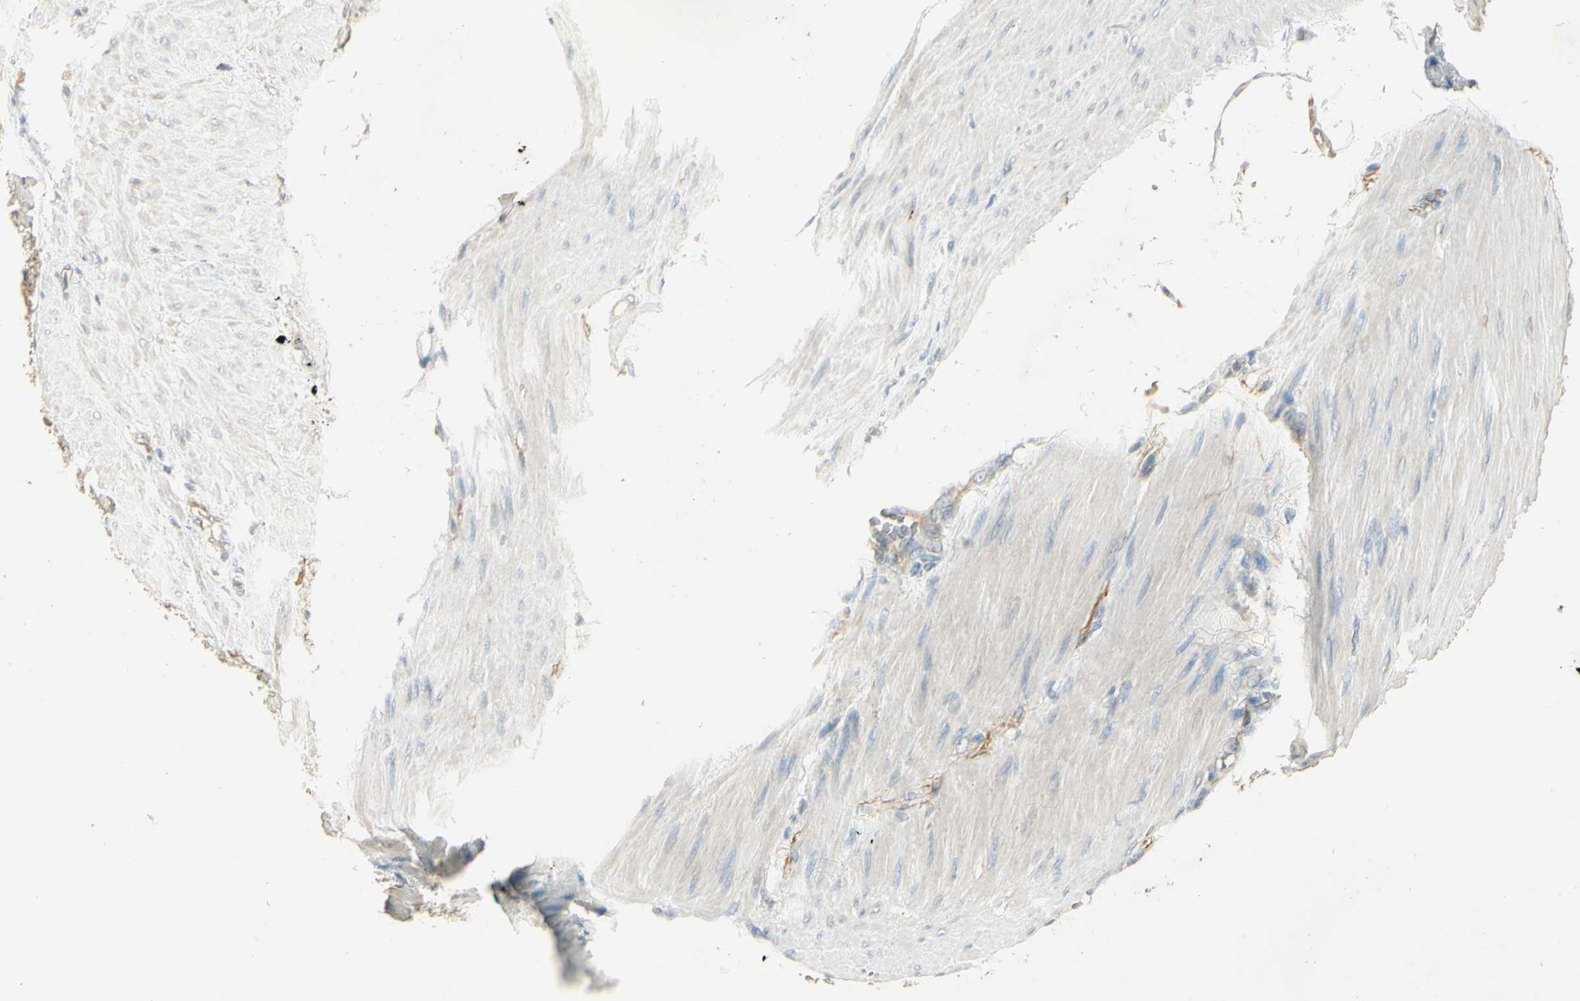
{"staining": {"intensity": "negative", "quantity": "none", "location": "none"}, "tissue": "stomach cancer", "cell_type": "Tumor cells", "image_type": "cancer", "snomed": [{"axis": "morphology", "description": "Adenocarcinoma, NOS"}, {"axis": "topography", "description": "Stomach"}], "caption": "An IHC photomicrograph of stomach cancer is shown. There is no staining in tumor cells of stomach cancer.", "gene": "UXS1", "patient": {"sex": "male", "age": 82}}